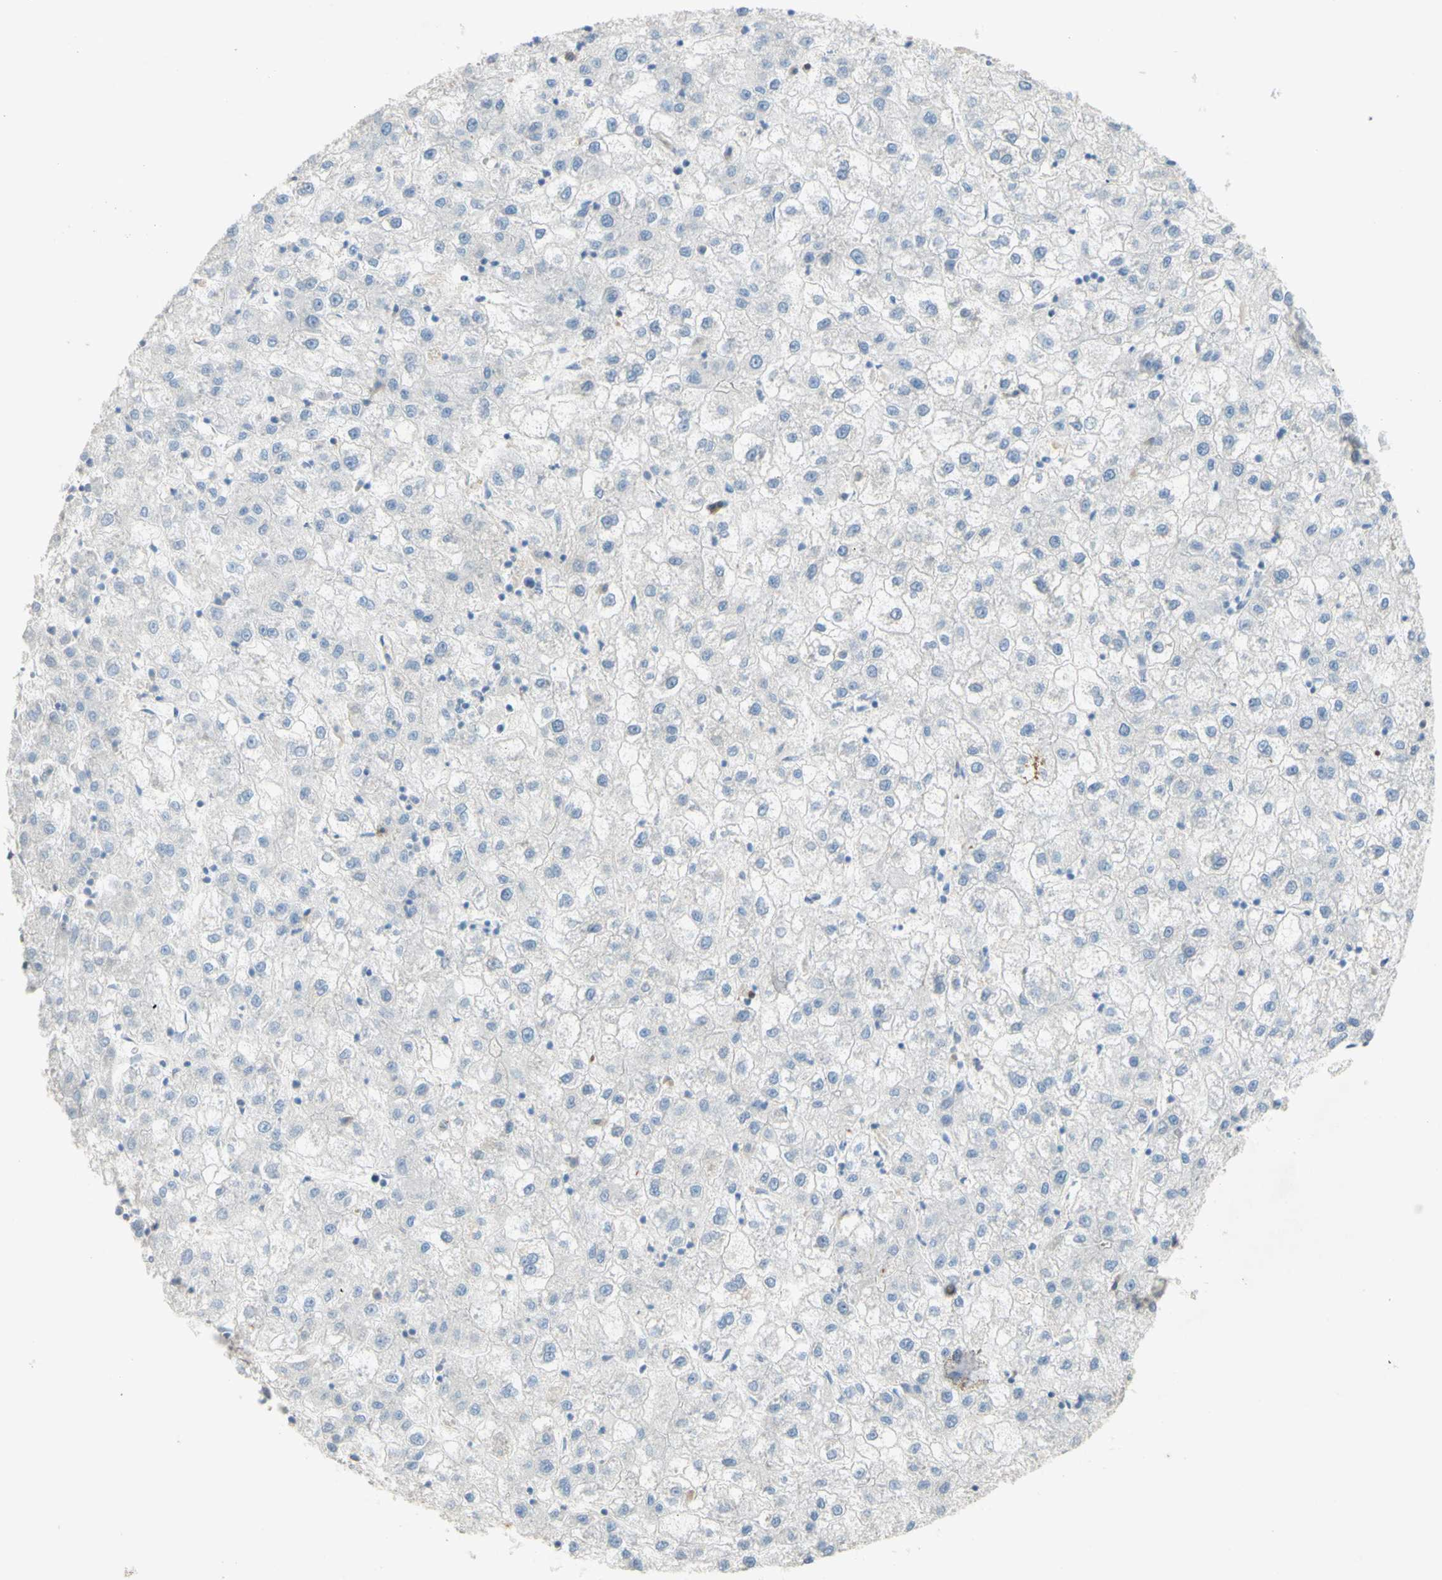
{"staining": {"intensity": "negative", "quantity": "none", "location": "none"}, "tissue": "liver cancer", "cell_type": "Tumor cells", "image_type": "cancer", "snomed": [{"axis": "morphology", "description": "Carcinoma, Hepatocellular, NOS"}, {"axis": "topography", "description": "Liver"}], "caption": "Protein analysis of liver hepatocellular carcinoma reveals no significant staining in tumor cells.", "gene": "PACSIN1", "patient": {"sex": "male", "age": 72}}